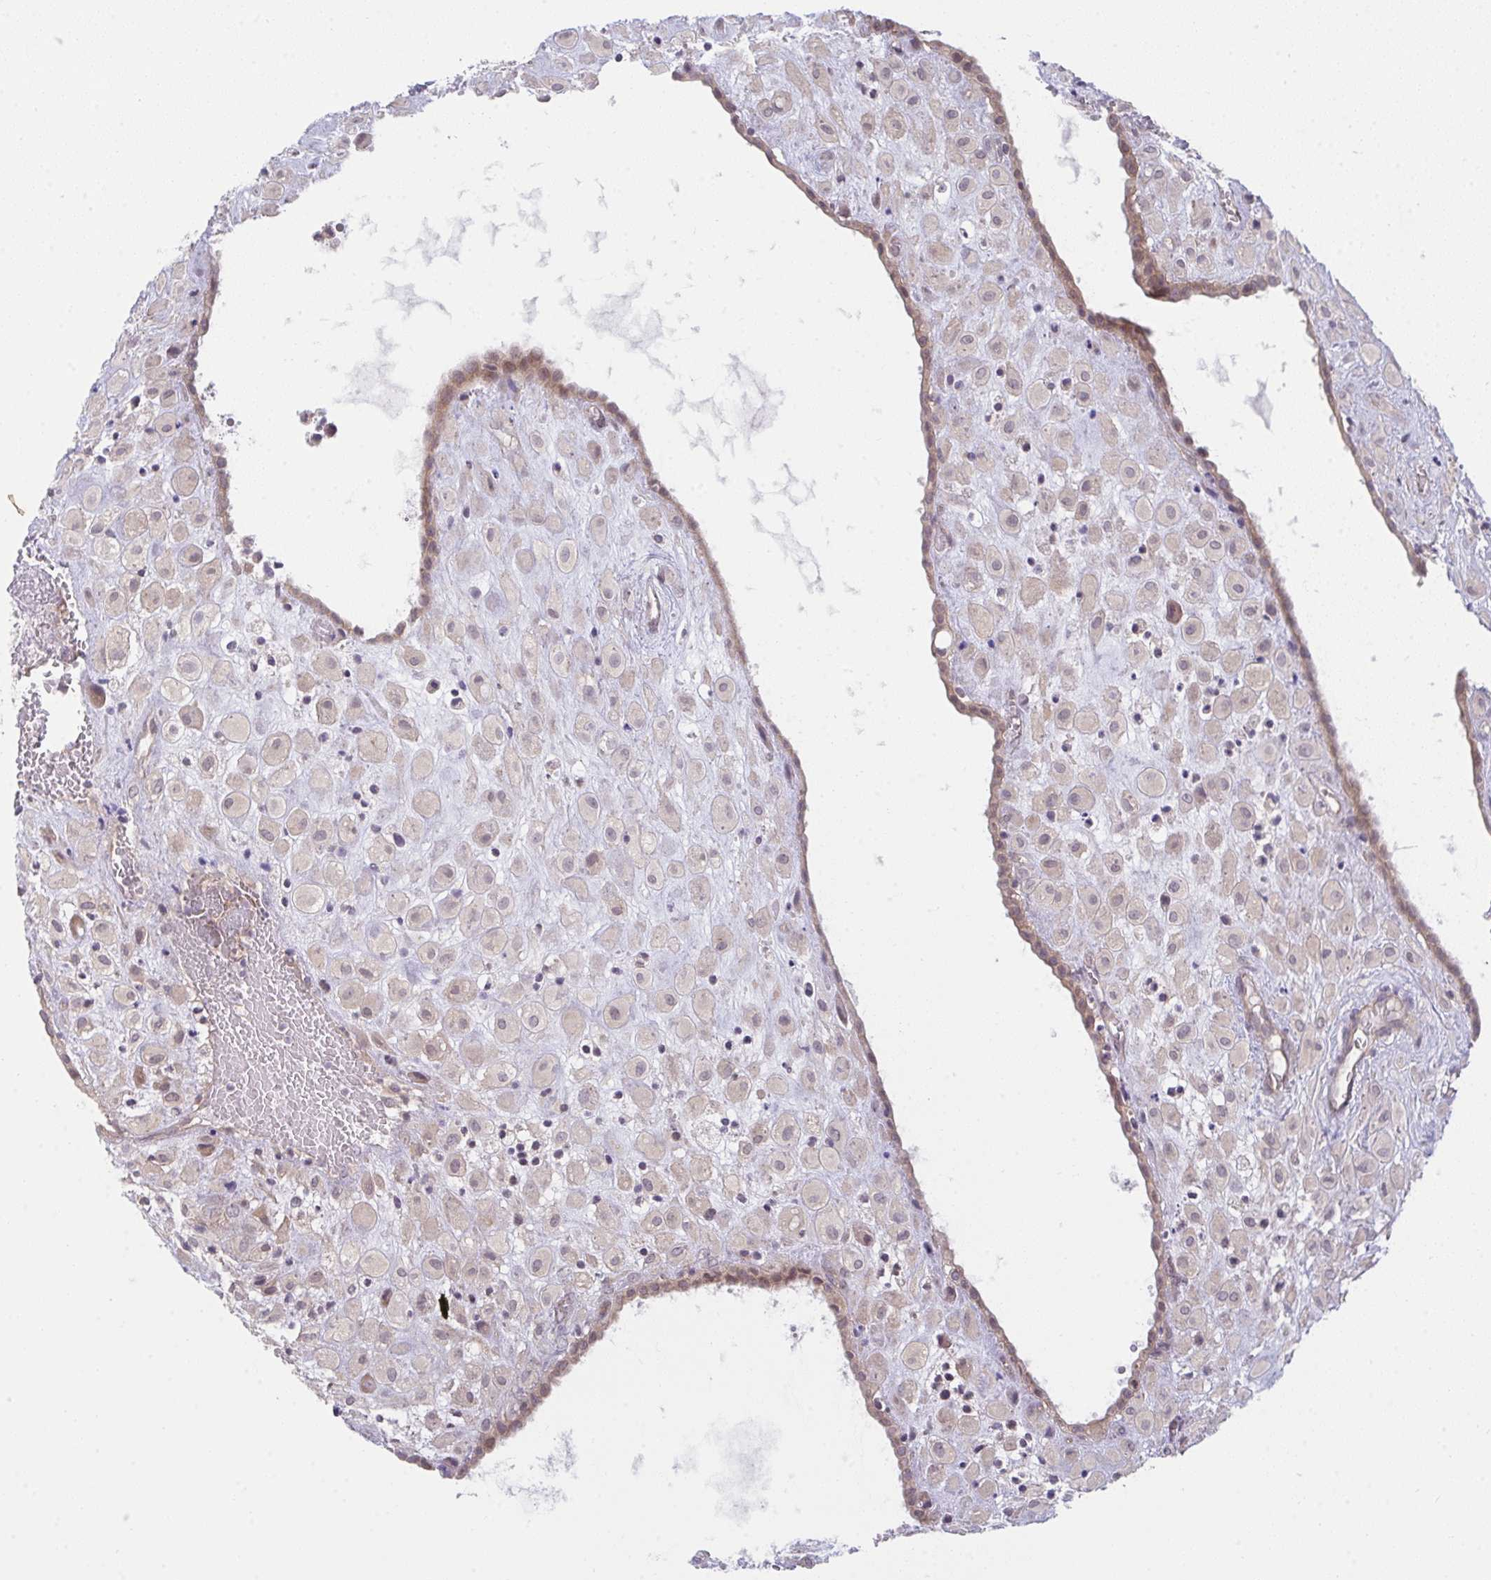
{"staining": {"intensity": "negative", "quantity": "none", "location": "none"}, "tissue": "placenta", "cell_type": "Decidual cells", "image_type": "normal", "snomed": [{"axis": "morphology", "description": "Normal tissue, NOS"}, {"axis": "topography", "description": "Placenta"}], "caption": "A photomicrograph of placenta stained for a protein exhibits no brown staining in decidual cells.", "gene": "CASP9", "patient": {"sex": "female", "age": 24}}